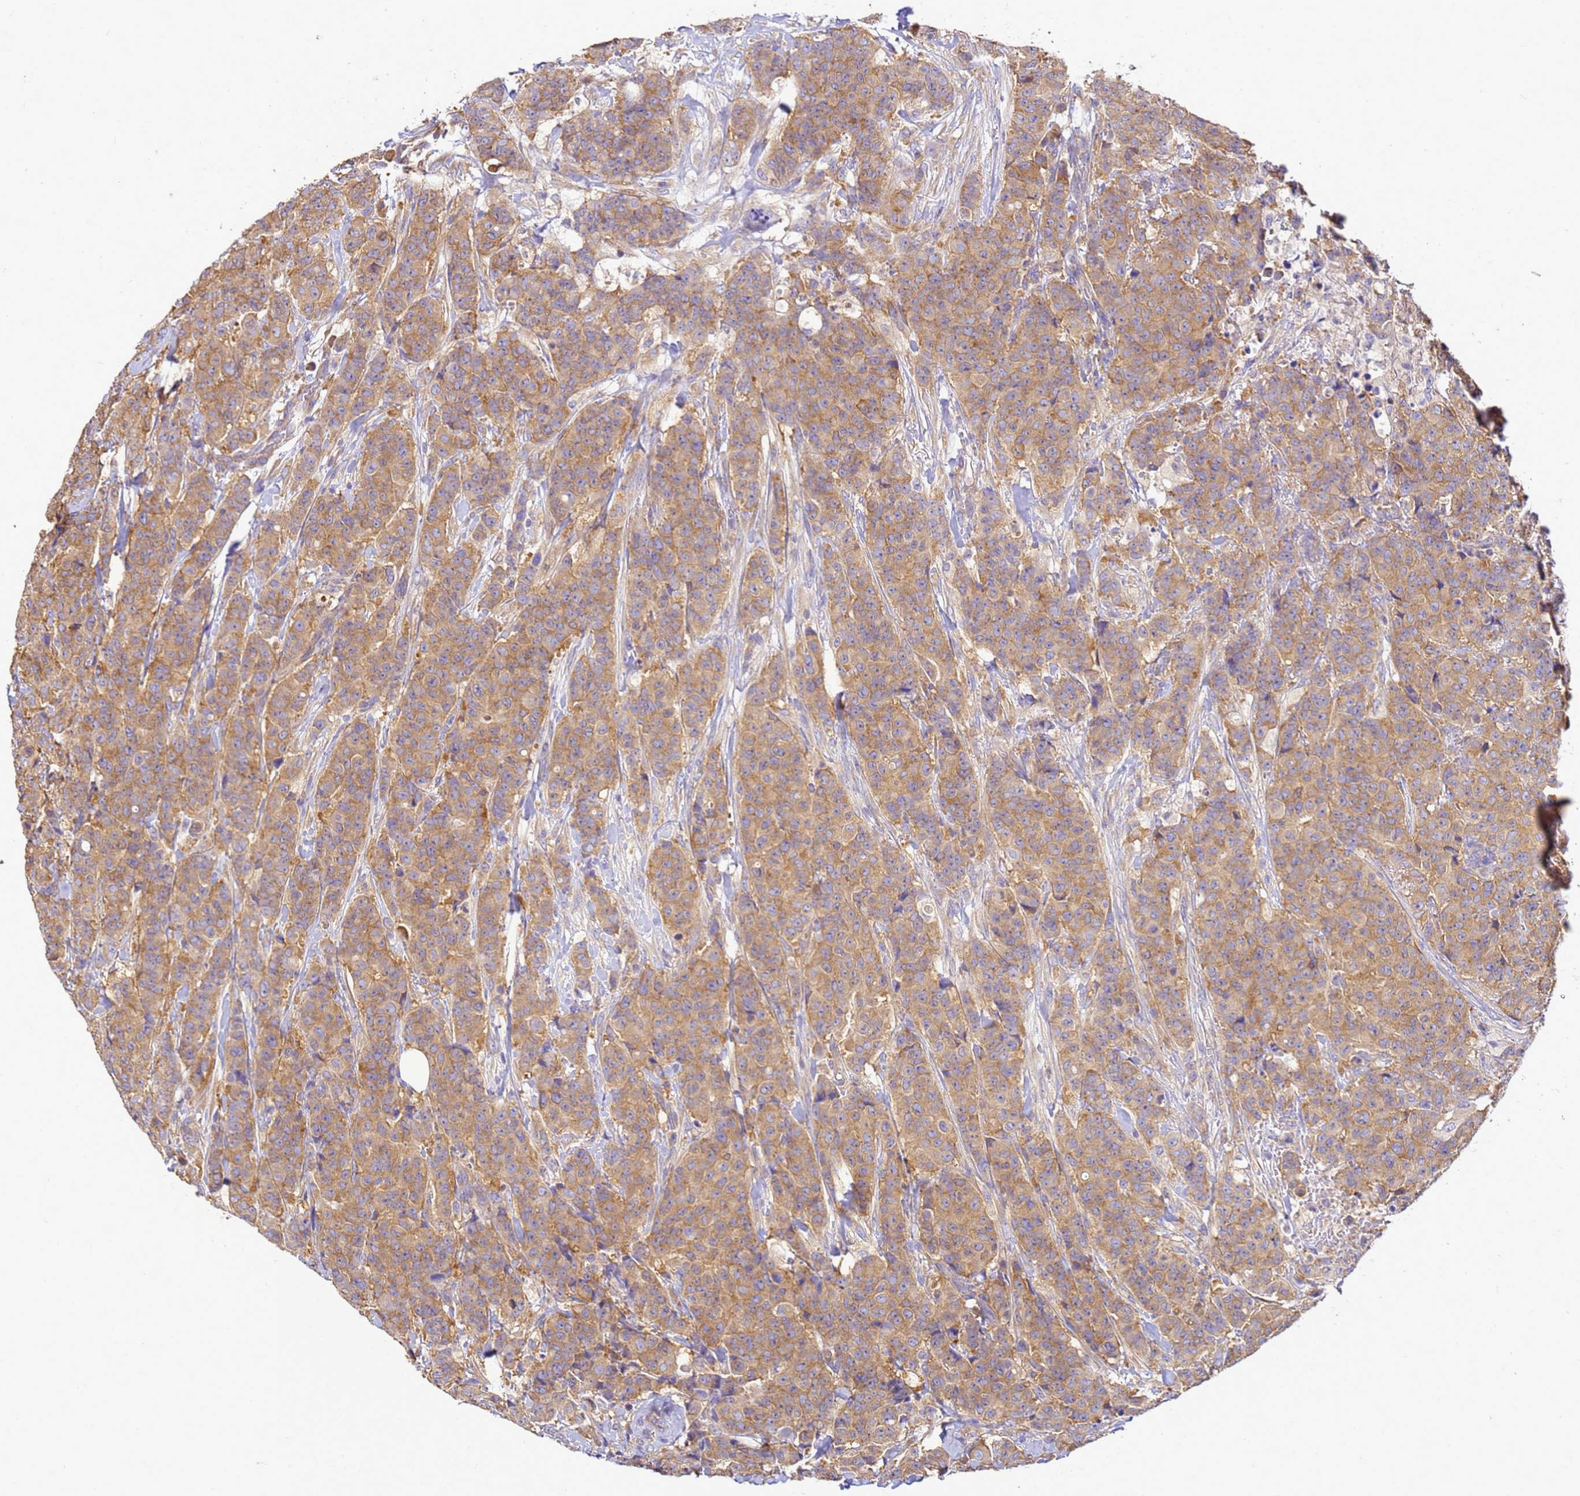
{"staining": {"intensity": "moderate", "quantity": ">75%", "location": "cytoplasmic/membranous"}, "tissue": "breast cancer", "cell_type": "Tumor cells", "image_type": "cancer", "snomed": [{"axis": "morphology", "description": "Duct carcinoma"}, {"axis": "topography", "description": "Breast"}], "caption": "A micrograph of intraductal carcinoma (breast) stained for a protein displays moderate cytoplasmic/membranous brown staining in tumor cells. The staining is performed using DAB brown chromogen to label protein expression. The nuclei are counter-stained blue using hematoxylin.", "gene": "NARS1", "patient": {"sex": "female", "age": 40}}